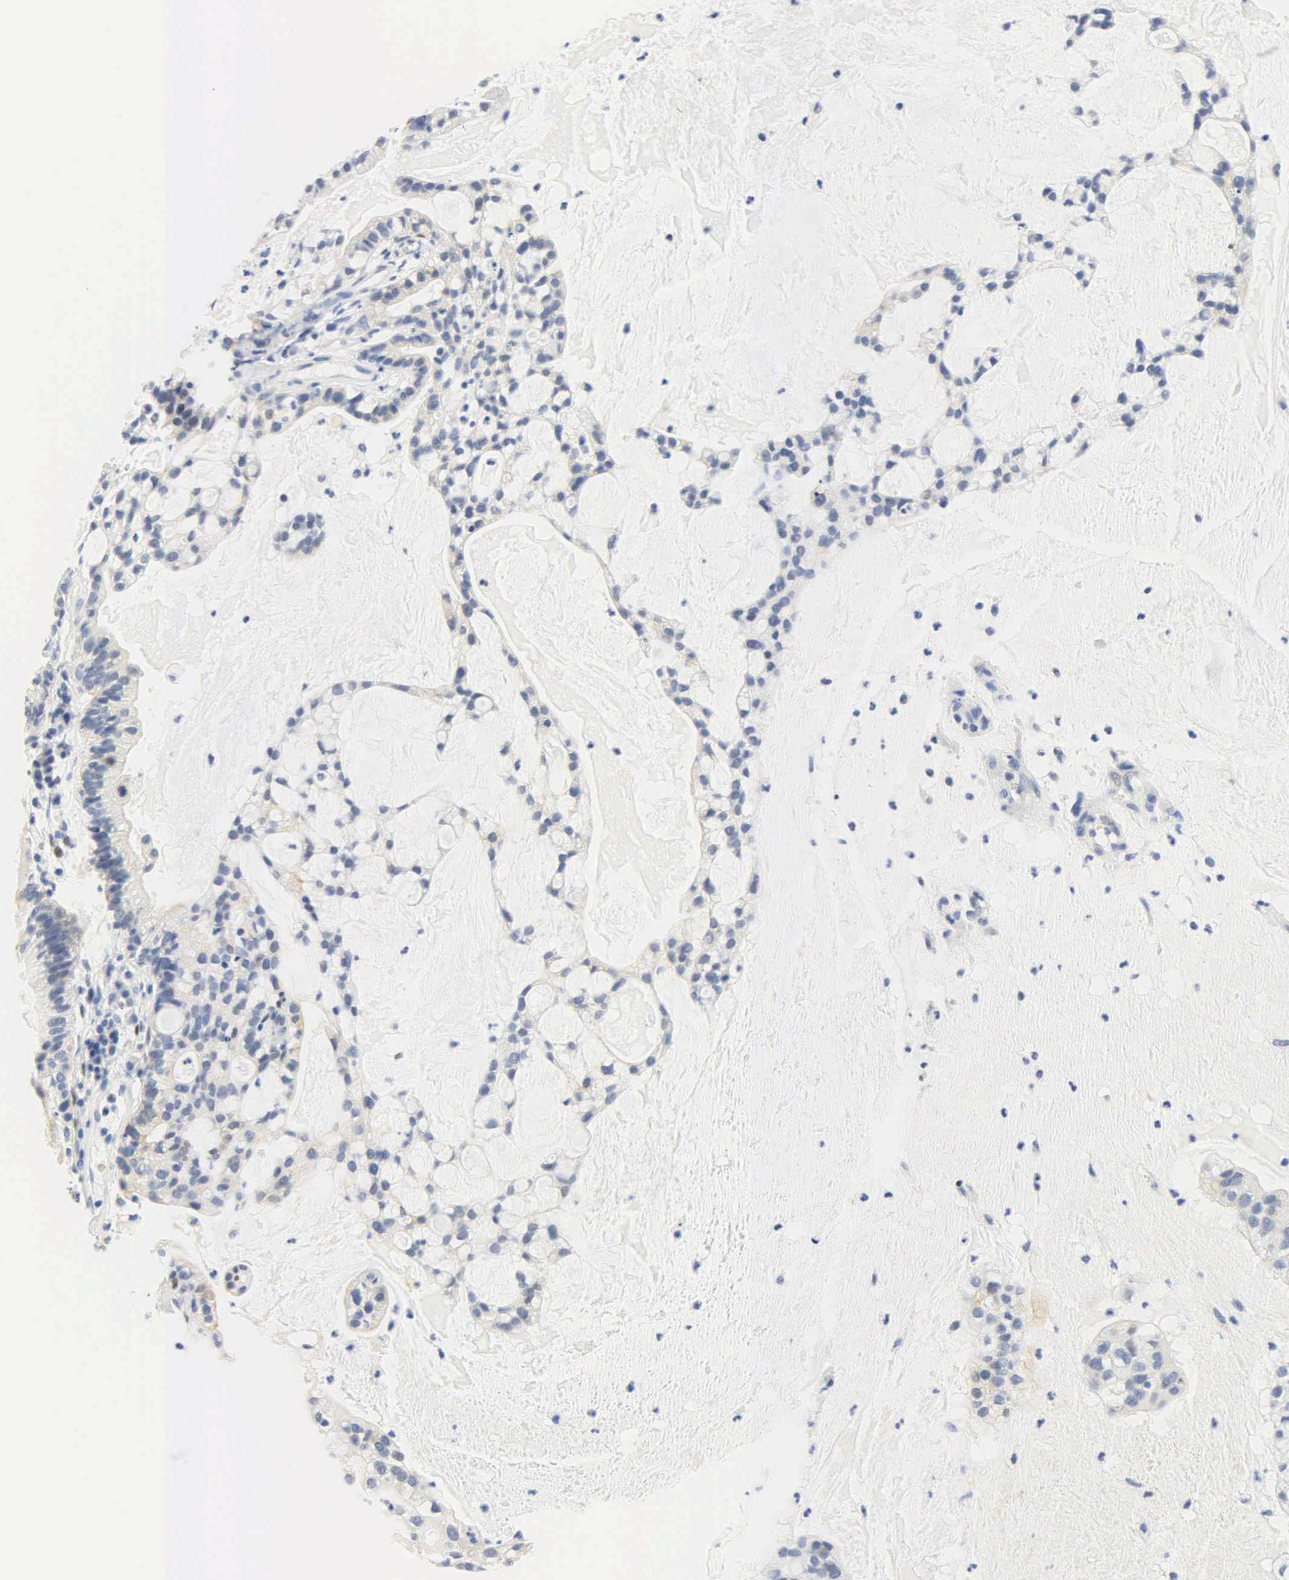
{"staining": {"intensity": "weak", "quantity": "<25%", "location": "cytoplasmic/membranous"}, "tissue": "cervical cancer", "cell_type": "Tumor cells", "image_type": "cancer", "snomed": [{"axis": "morphology", "description": "Adenocarcinoma, NOS"}, {"axis": "topography", "description": "Cervix"}], "caption": "Tumor cells are negative for protein expression in human adenocarcinoma (cervical).", "gene": "PGR", "patient": {"sex": "female", "age": 41}}